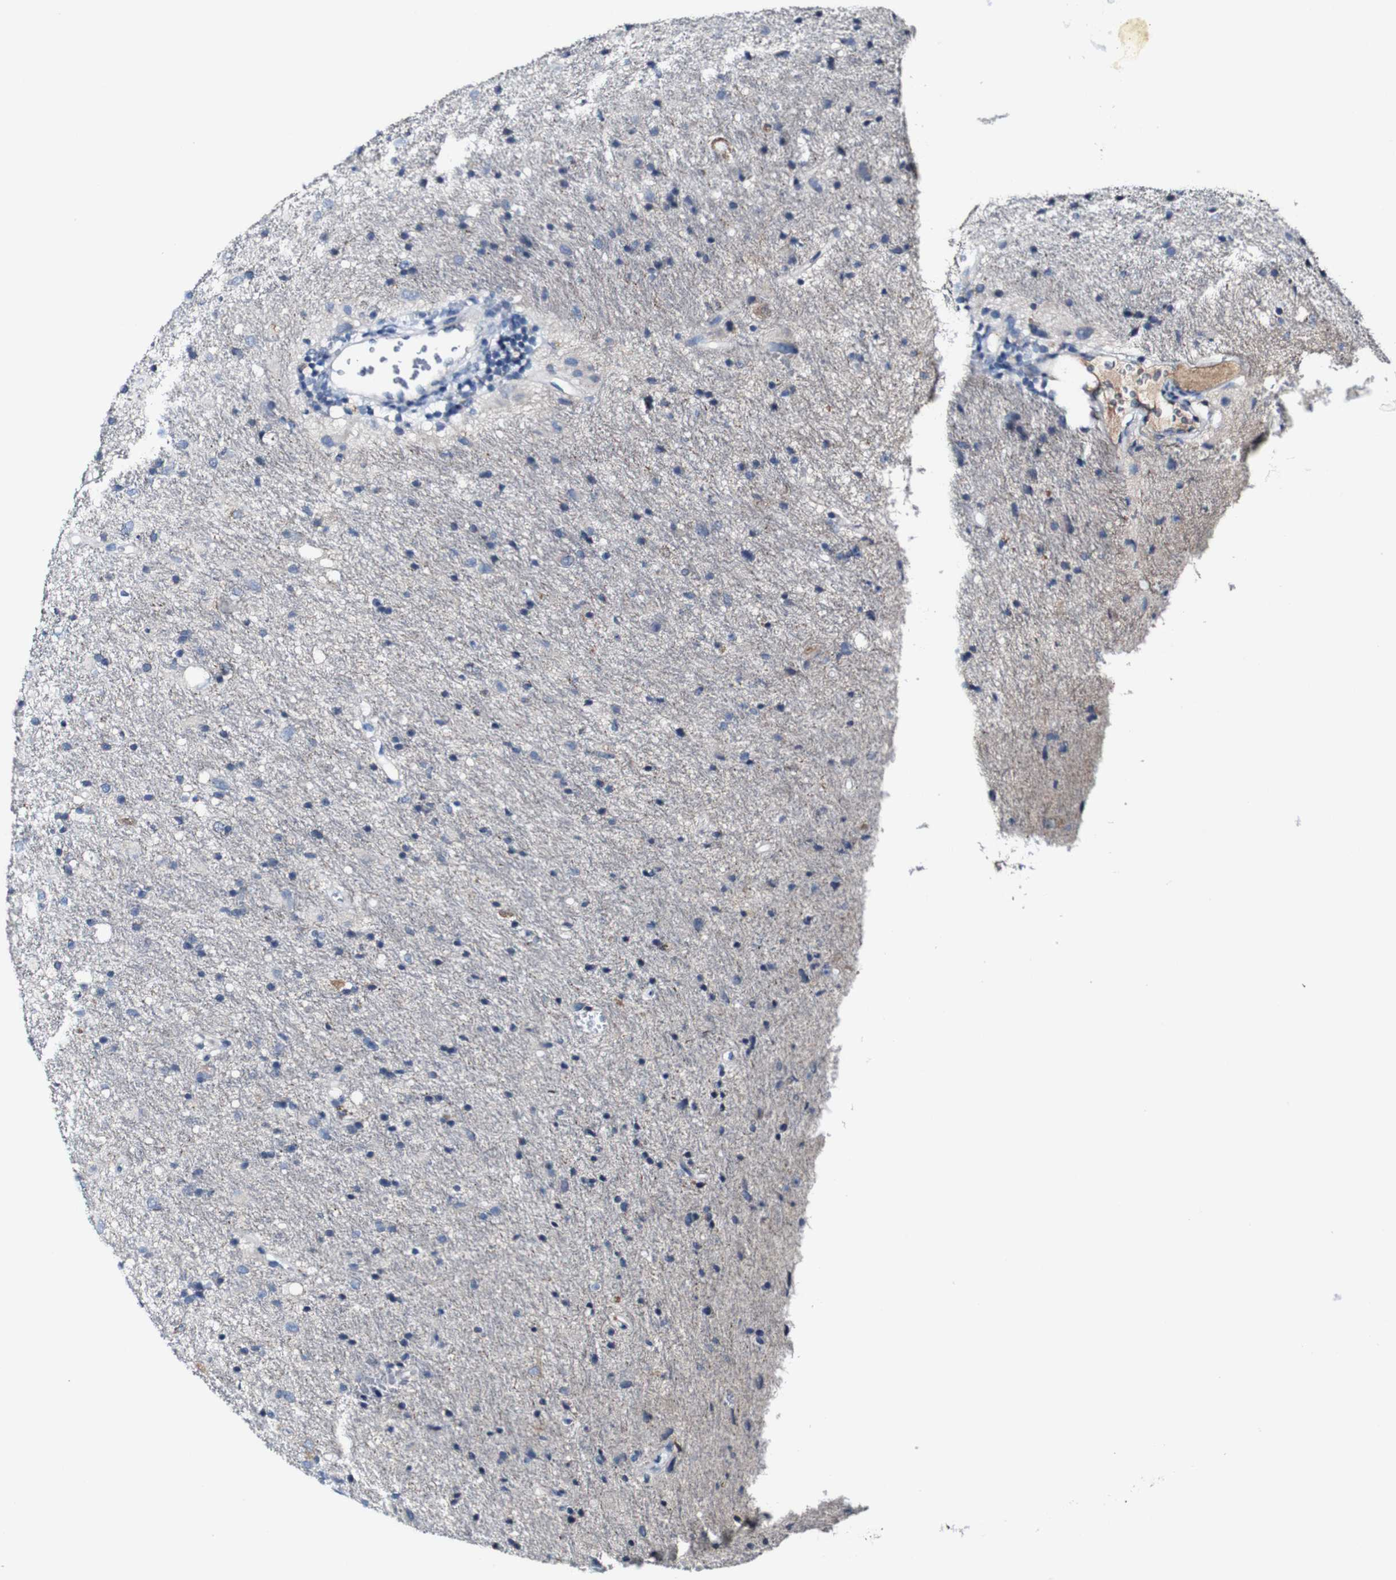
{"staining": {"intensity": "negative", "quantity": "none", "location": "none"}, "tissue": "glioma", "cell_type": "Tumor cells", "image_type": "cancer", "snomed": [{"axis": "morphology", "description": "Glioma, malignant, Low grade"}, {"axis": "topography", "description": "Brain"}], "caption": "High power microscopy micrograph of an IHC histopathology image of glioma, revealing no significant expression in tumor cells.", "gene": "GRAMD1A", "patient": {"sex": "male", "age": 77}}